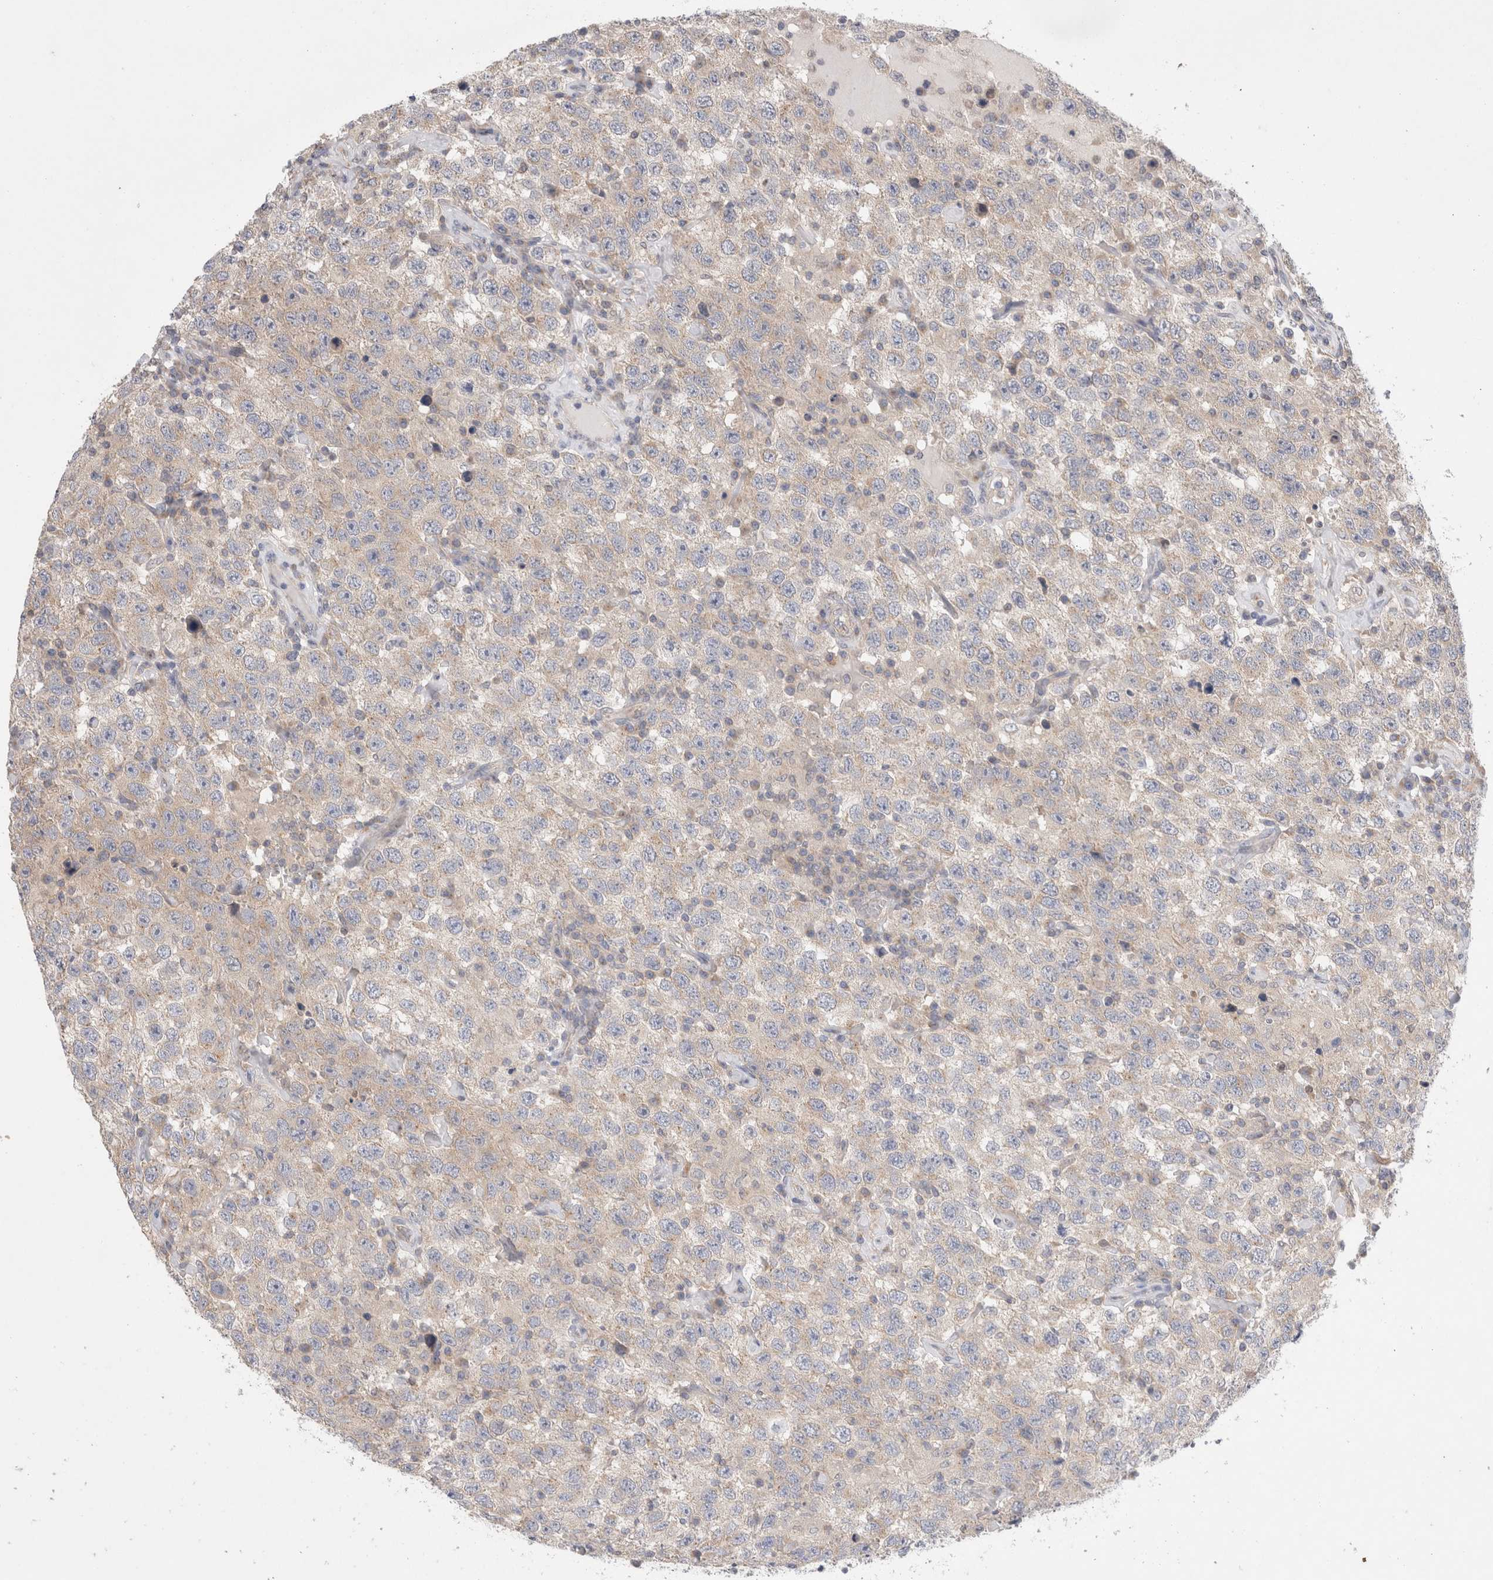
{"staining": {"intensity": "weak", "quantity": "25%-75%", "location": "cytoplasmic/membranous"}, "tissue": "testis cancer", "cell_type": "Tumor cells", "image_type": "cancer", "snomed": [{"axis": "morphology", "description": "Seminoma, NOS"}, {"axis": "topography", "description": "Testis"}], "caption": "Immunohistochemistry of testis cancer (seminoma) shows low levels of weak cytoplasmic/membranous staining in about 25%-75% of tumor cells. The staining is performed using DAB brown chromogen to label protein expression. The nuclei are counter-stained blue using hematoxylin.", "gene": "IFT74", "patient": {"sex": "male", "age": 41}}